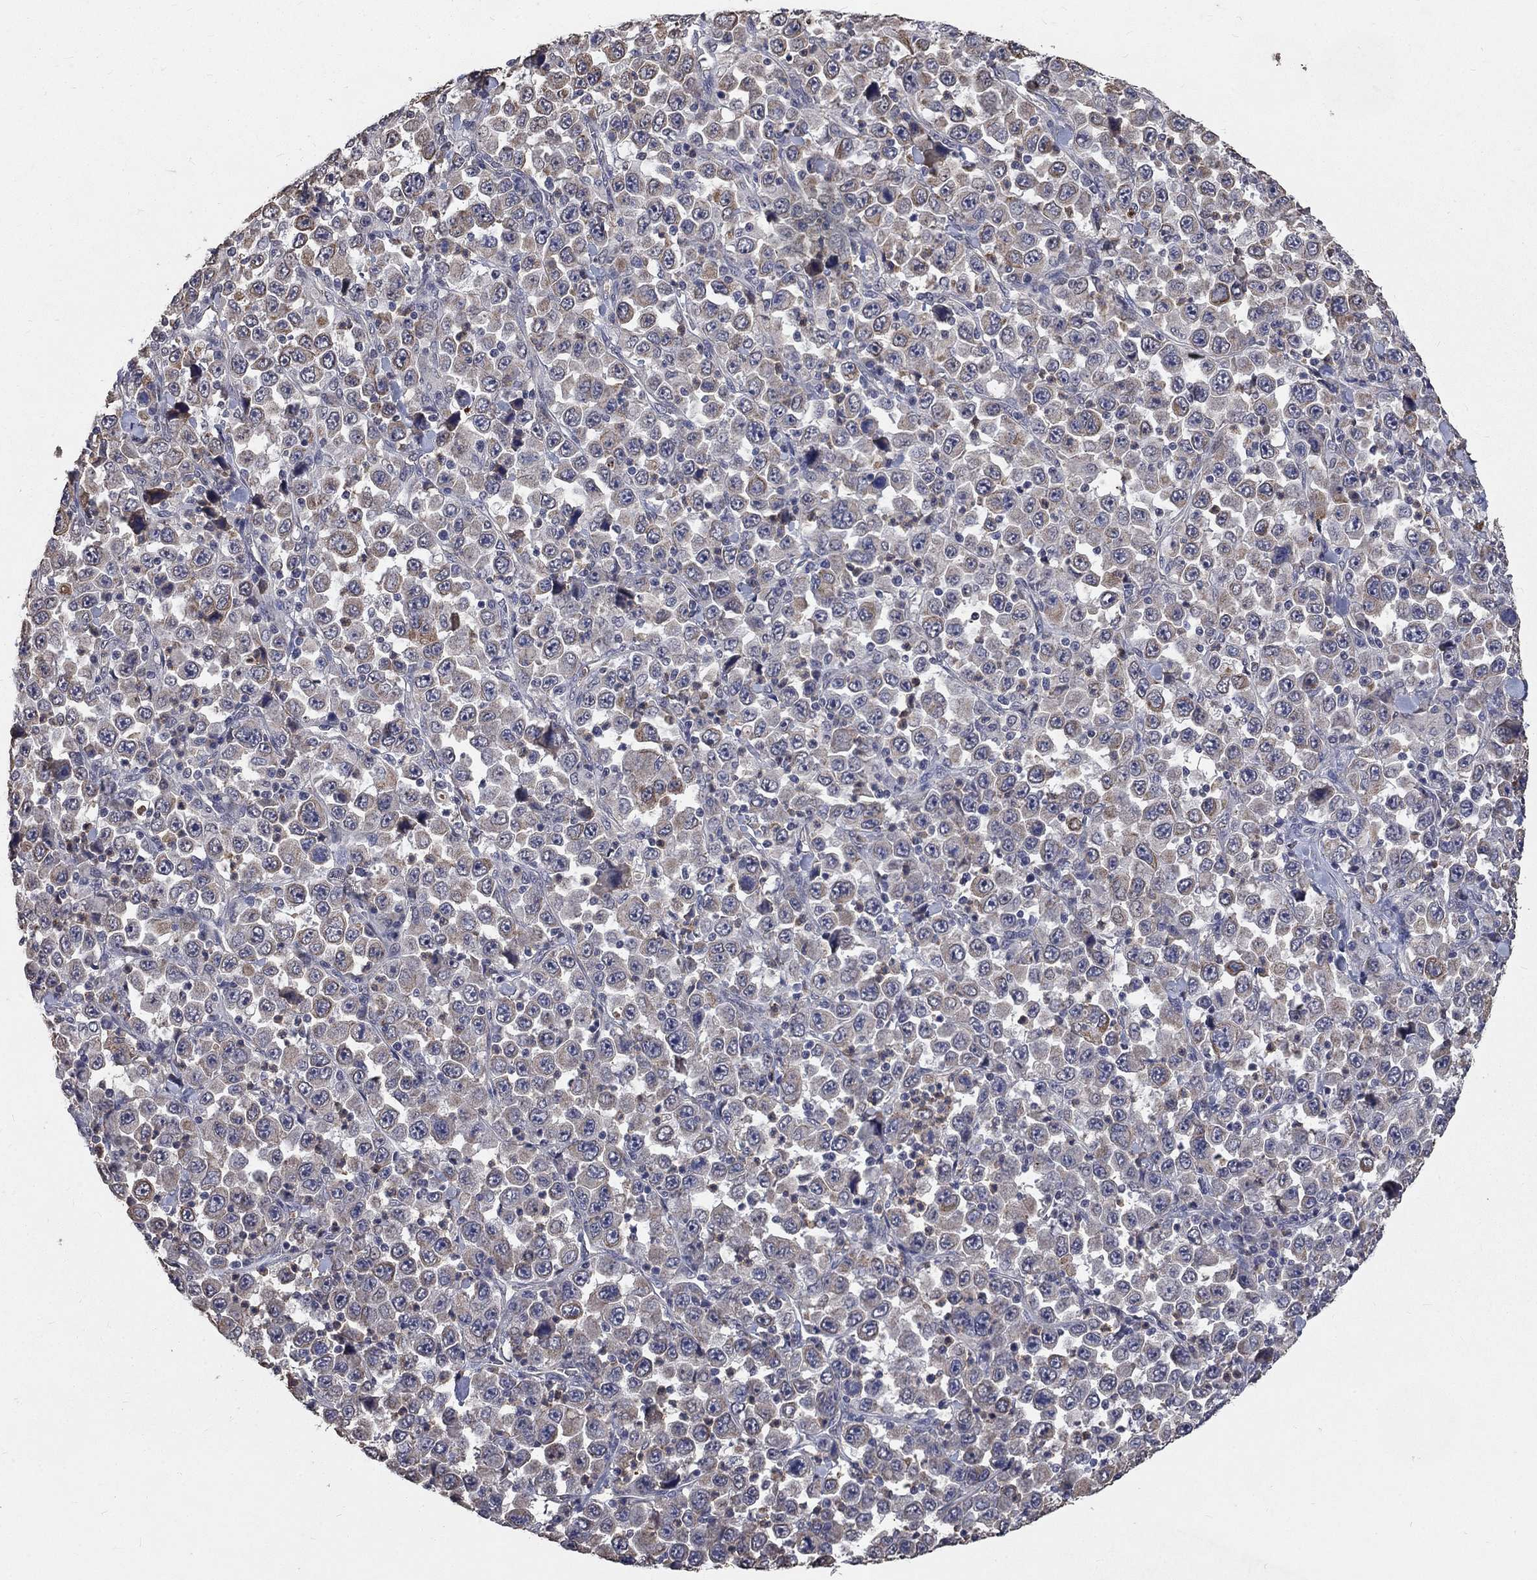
{"staining": {"intensity": "negative", "quantity": "none", "location": "none"}, "tissue": "stomach cancer", "cell_type": "Tumor cells", "image_type": "cancer", "snomed": [{"axis": "morphology", "description": "Normal tissue, NOS"}, {"axis": "morphology", "description": "Adenocarcinoma, NOS"}, {"axis": "topography", "description": "Stomach, upper"}, {"axis": "topography", "description": "Stomach"}], "caption": "Immunohistochemical staining of human stomach cancer displays no significant expression in tumor cells.", "gene": "CHST5", "patient": {"sex": "male", "age": 59}}